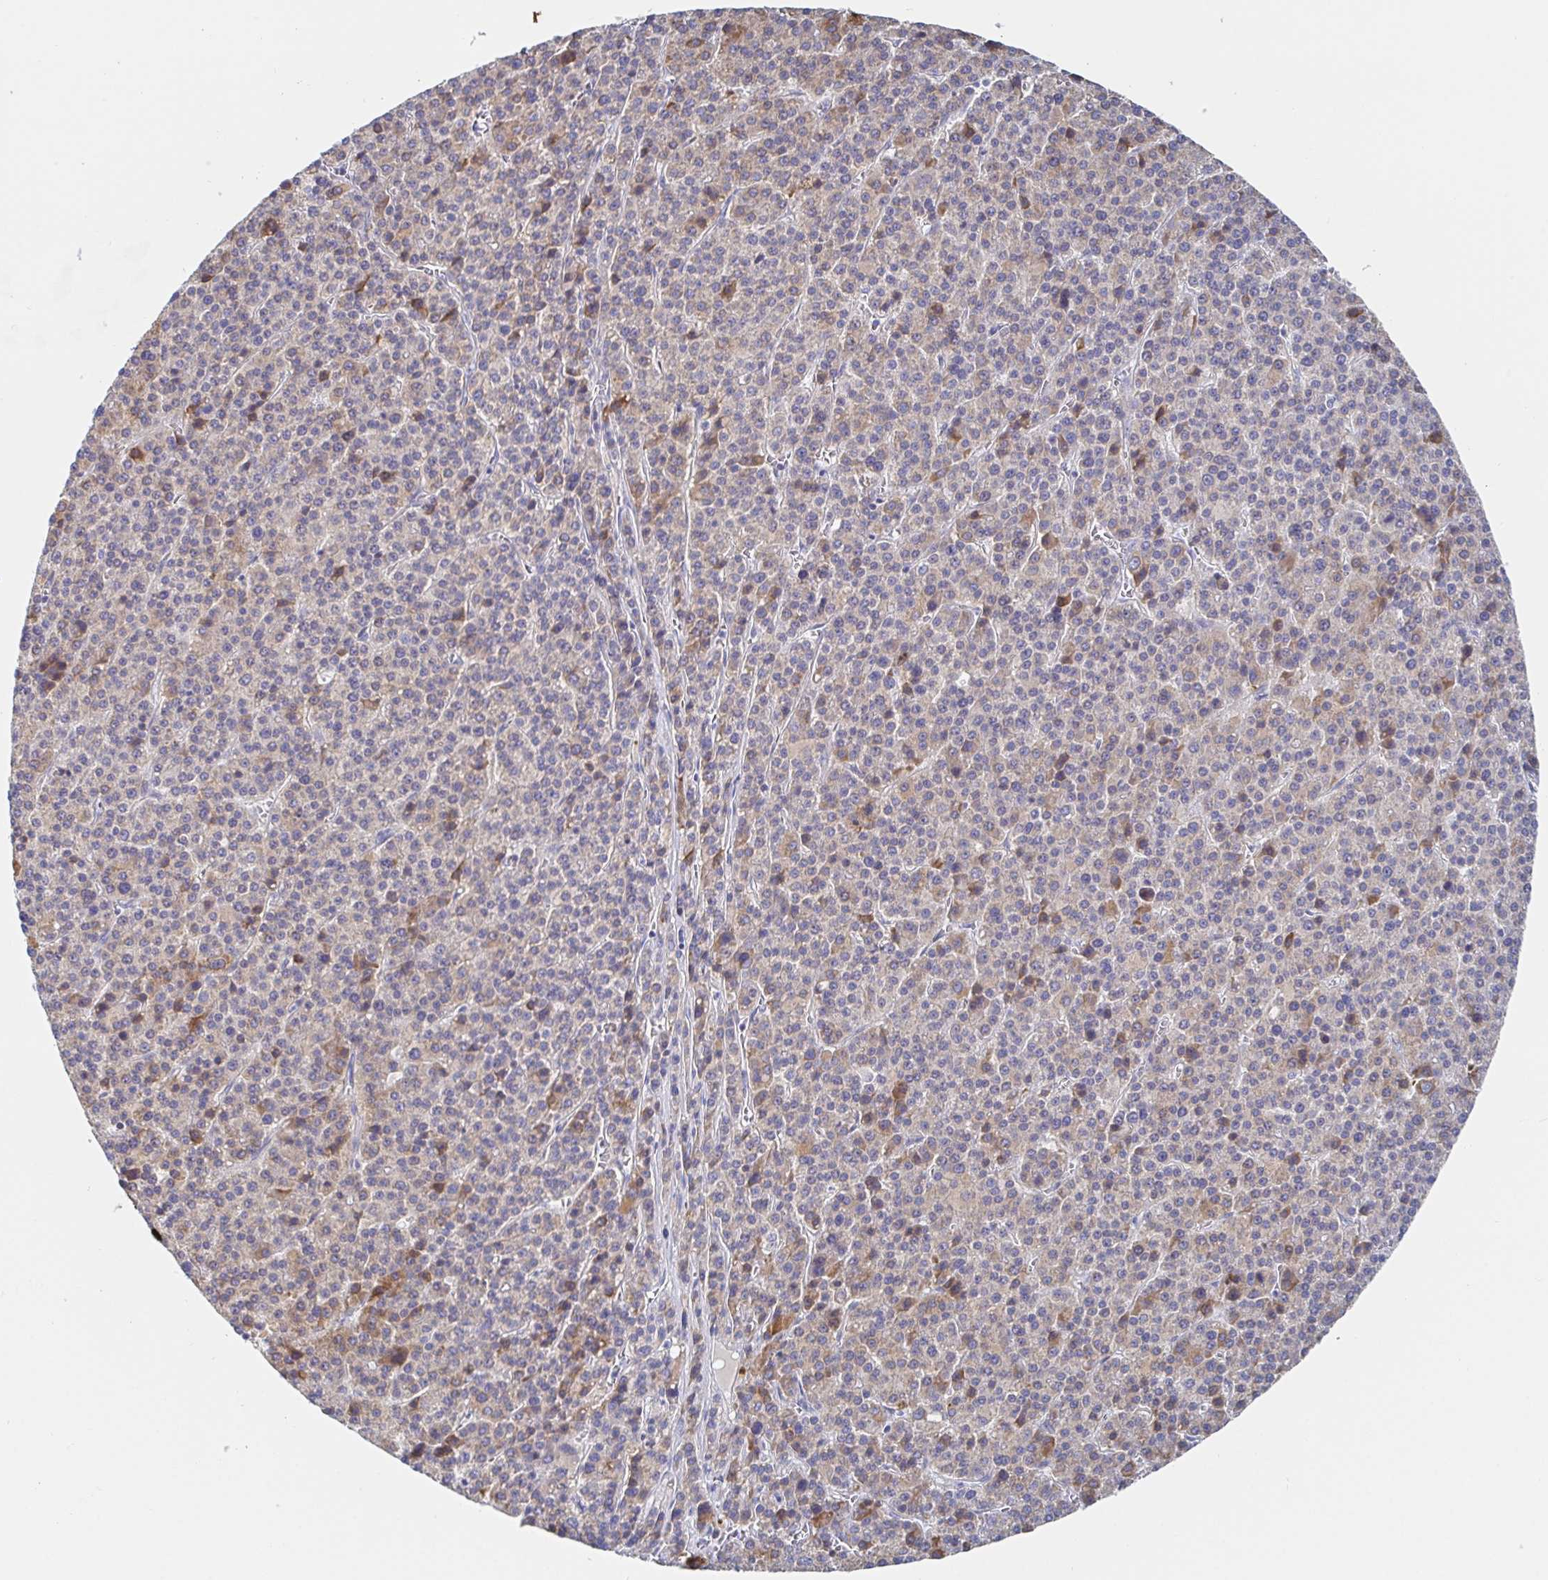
{"staining": {"intensity": "weak", "quantity": "25%-75%", "location": "cytoplasmic/membranous"}, "tissue": "liver cancer", "cell_type": "Tumor cells", "image_type": "cancer", "snomed": [{"axis": "morphology", "description": "Carcinoma, Hepatocellular, NOS"}, {"axis": "topography", "description": "Liver"}], "caption": "Immunohistochemistry (IHC) (DAB) staining of hepatocellular carcinoma (liver) demonstrates weak cytoplasmic/membranous protein expression in approximately 25%-75% of tumor cells.", "gene": "ZNF430", "patient": {"sex": "female", "age": 58}}